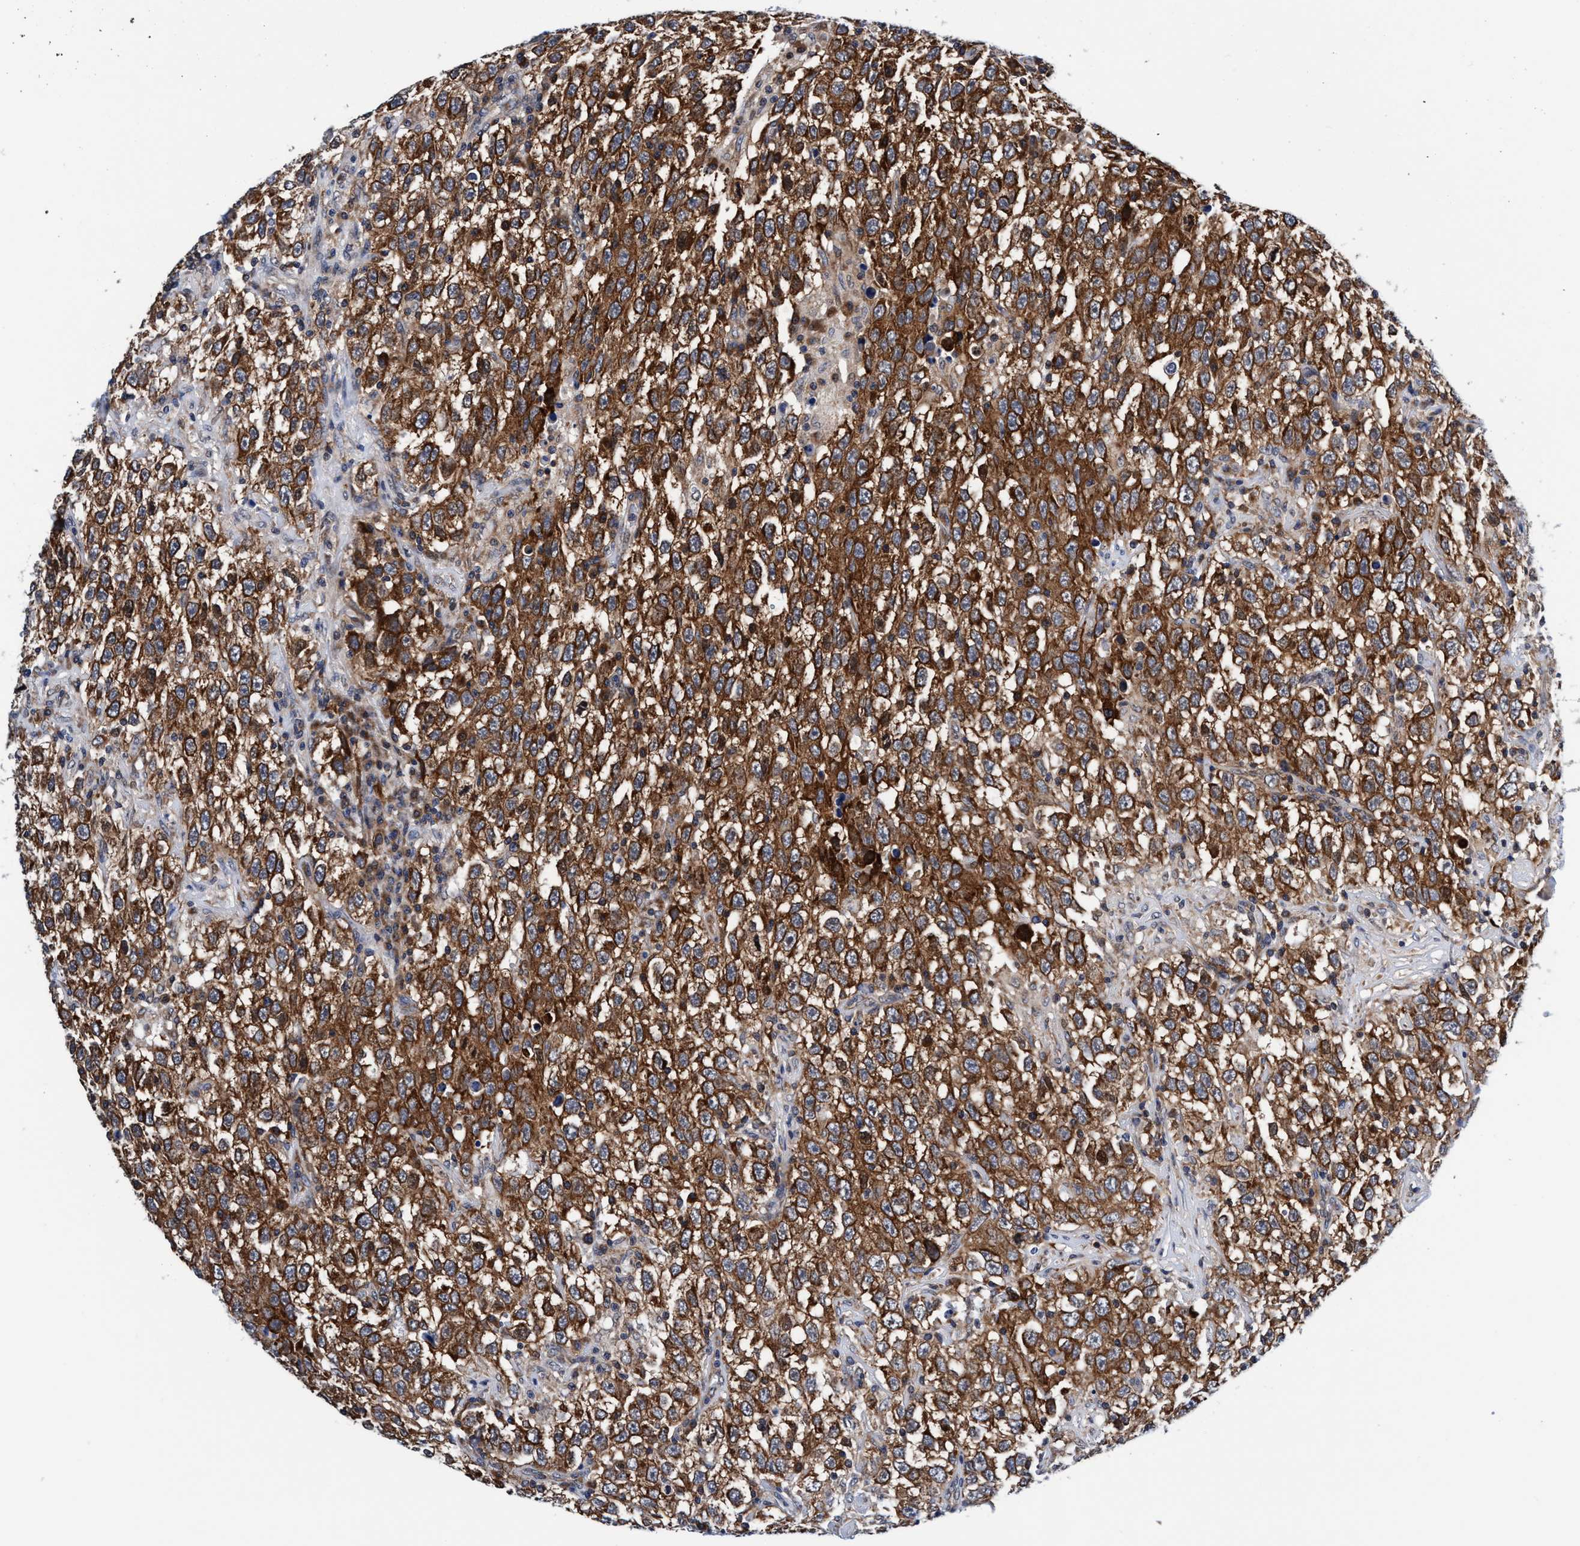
{"staining": {"intensity": "strong", "quantity": ">75%", "location": "cytoplasmic/membranous"}, "tissue": "testis cancer", "cell_type": "Tumor cells", "image_type": "cancer", "snomed": [{"axis": "morphology", "description": "Seminoma, NOS"}, {"axis": "topography", "description": "Testis"}], "caption": "Brown immunohistochemical staining in human testis seminoma displays strong cytoplasmic/membranous expression in about >75% of tumor cells.", "gene": "AGAP2", "patient": {"sex": "male", "age": 41}}